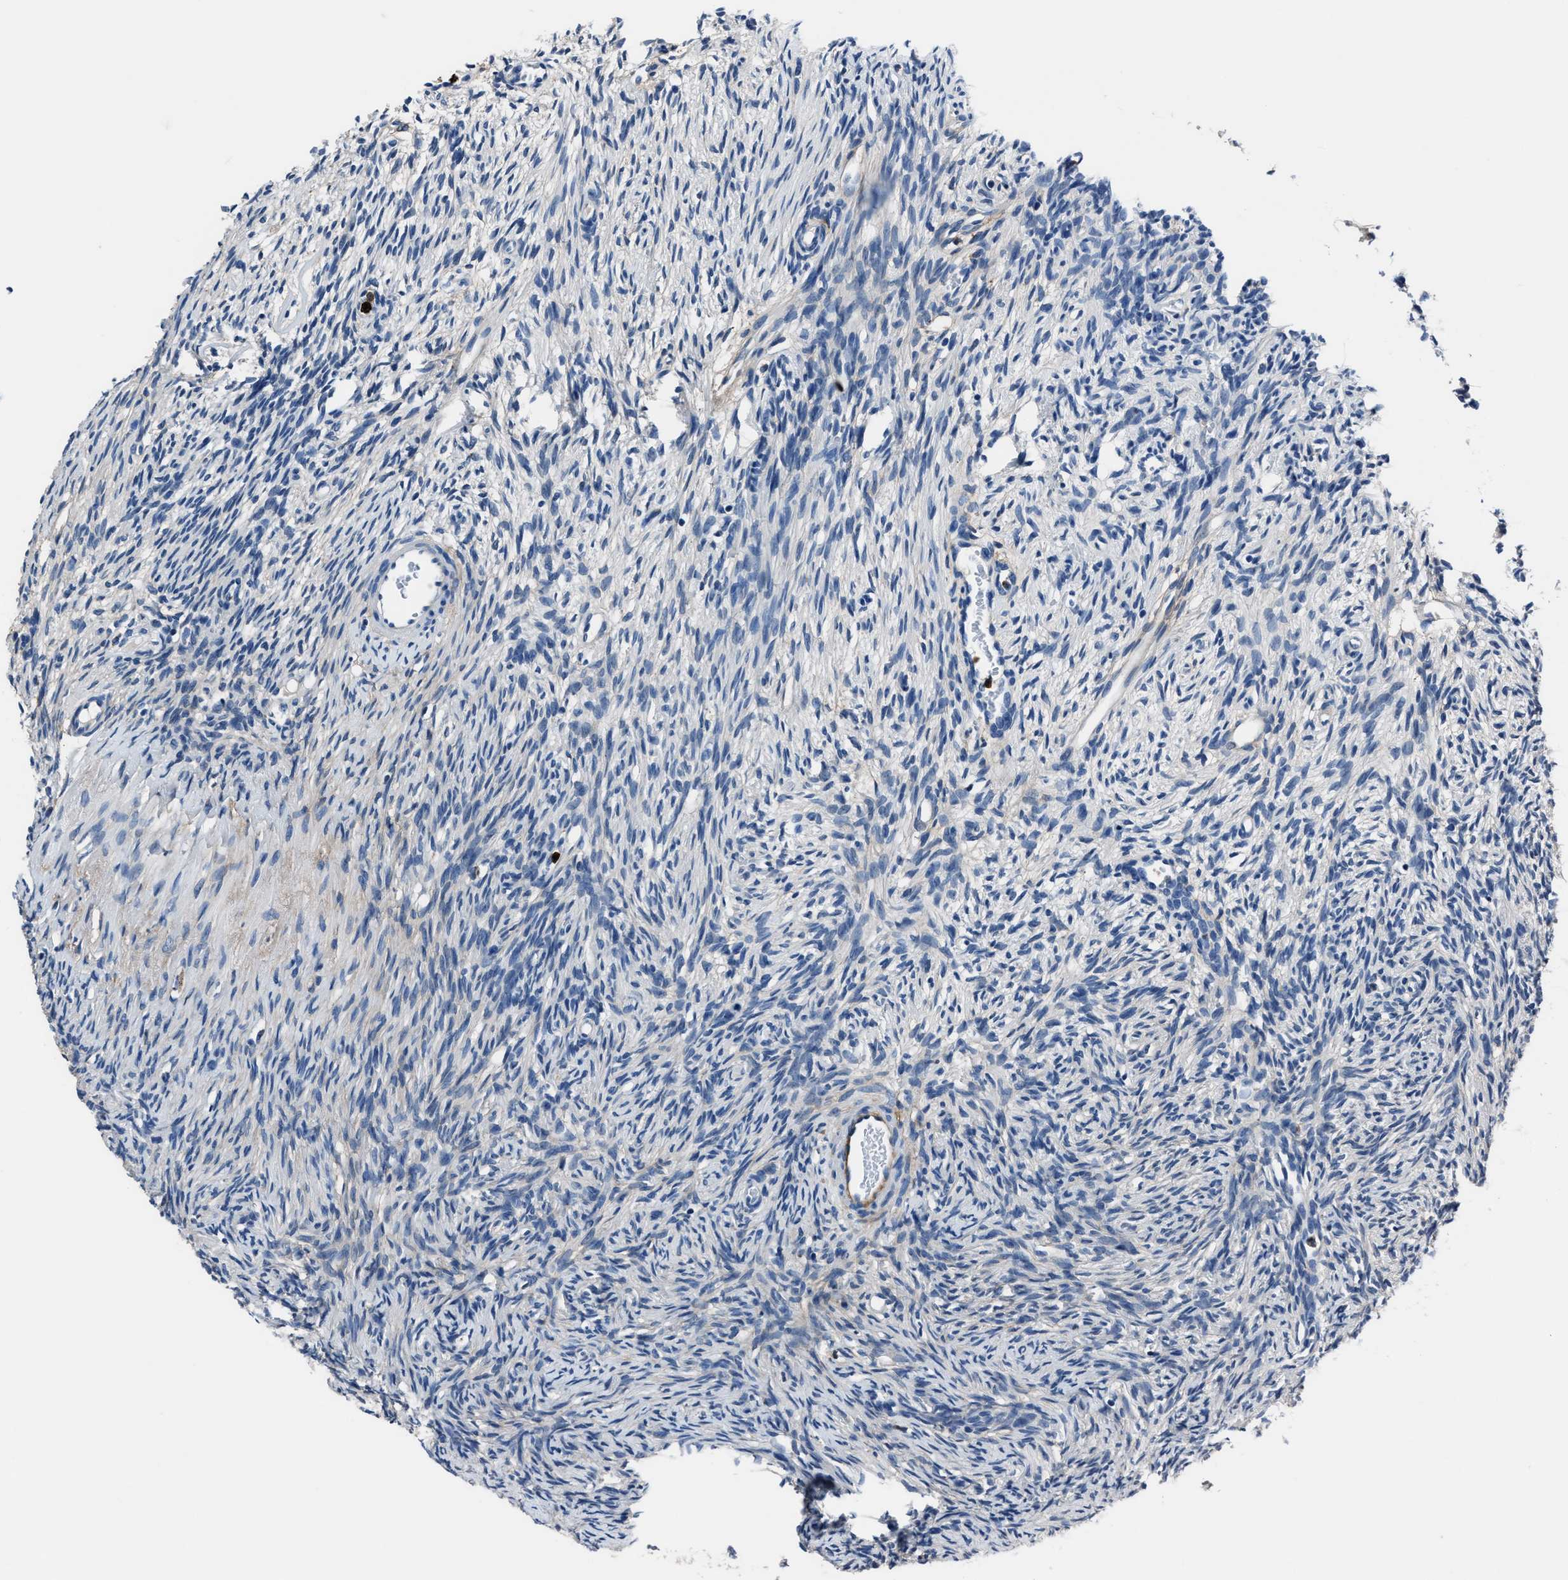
{"staining": {"intensity": "negative", "quantity": "none", "location": "none"}, "tissue": "ovary", "cell_type": "Ovarian stroma cells", "image_type": "normal", "snomed": [{"axis": "morphology", "description": "Normal tissue, NOS"}, {"axis": "topography", "description": "Ovary"}], "caption": "Ovary stained for a protein using IHC exhibits no expression ovarian stroma cells.", "gene": "FGL2", "patient": {"sex": "female", "age": 33}}